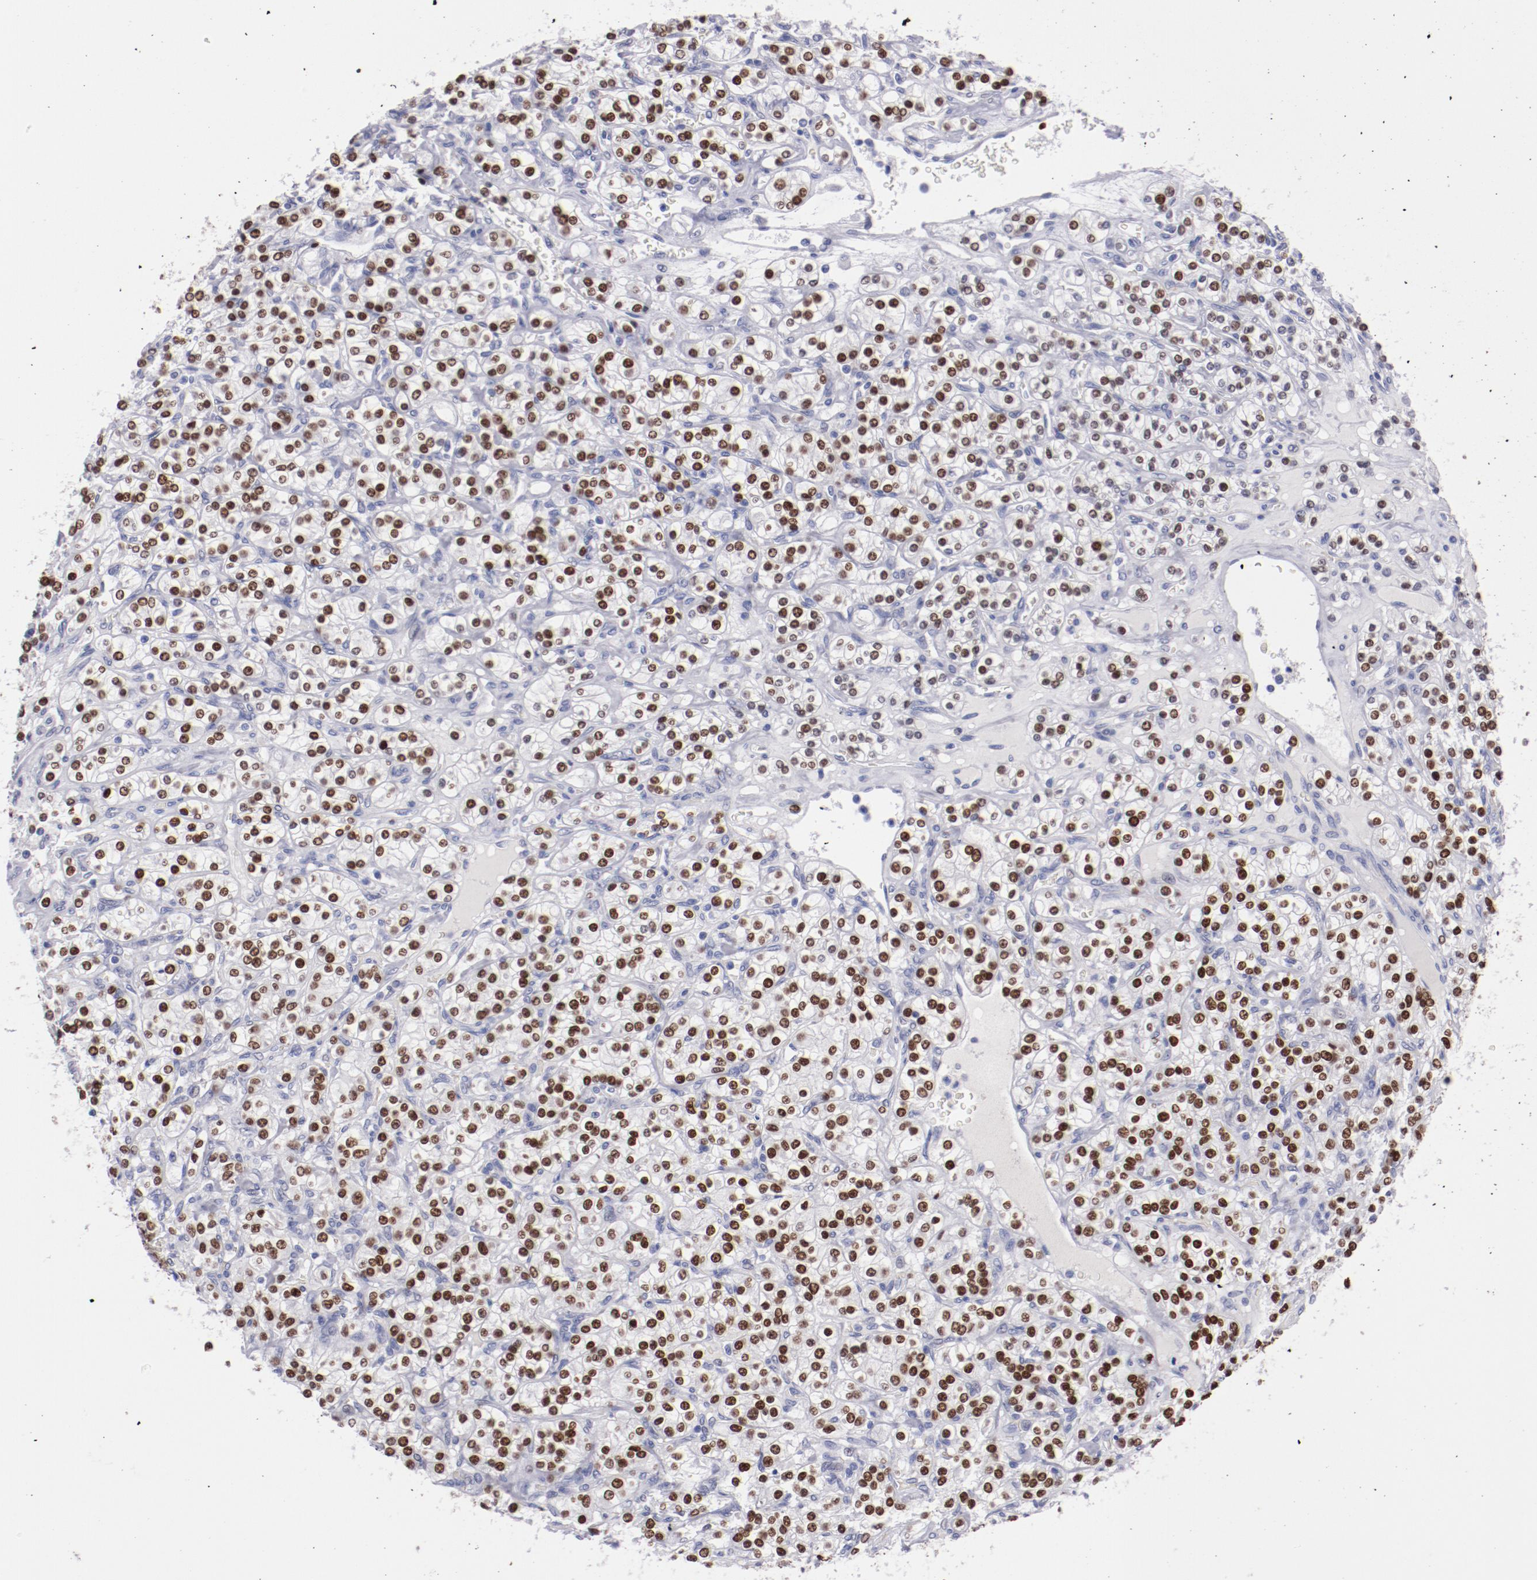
{"staining": {"intensity": "moderate", "quantity": ">75%", "location": "nuclear"}, "tissue": "renal cancer", "cell_type": "Tumor cells", "image_type": "cancer", "snomed": [{"axis": "morphology", "description": "Adenocarcinoma, NOS"}, {"axis": "topography", "description": "Kidney"}], "caption": "This histopathology image exhibits IHC staining of human renal cancer, with medium moderate nuclear expression in about >75% of tumor cells.", "gene": "HNF1B", "patient": {"sex": "male", "age": 77}}